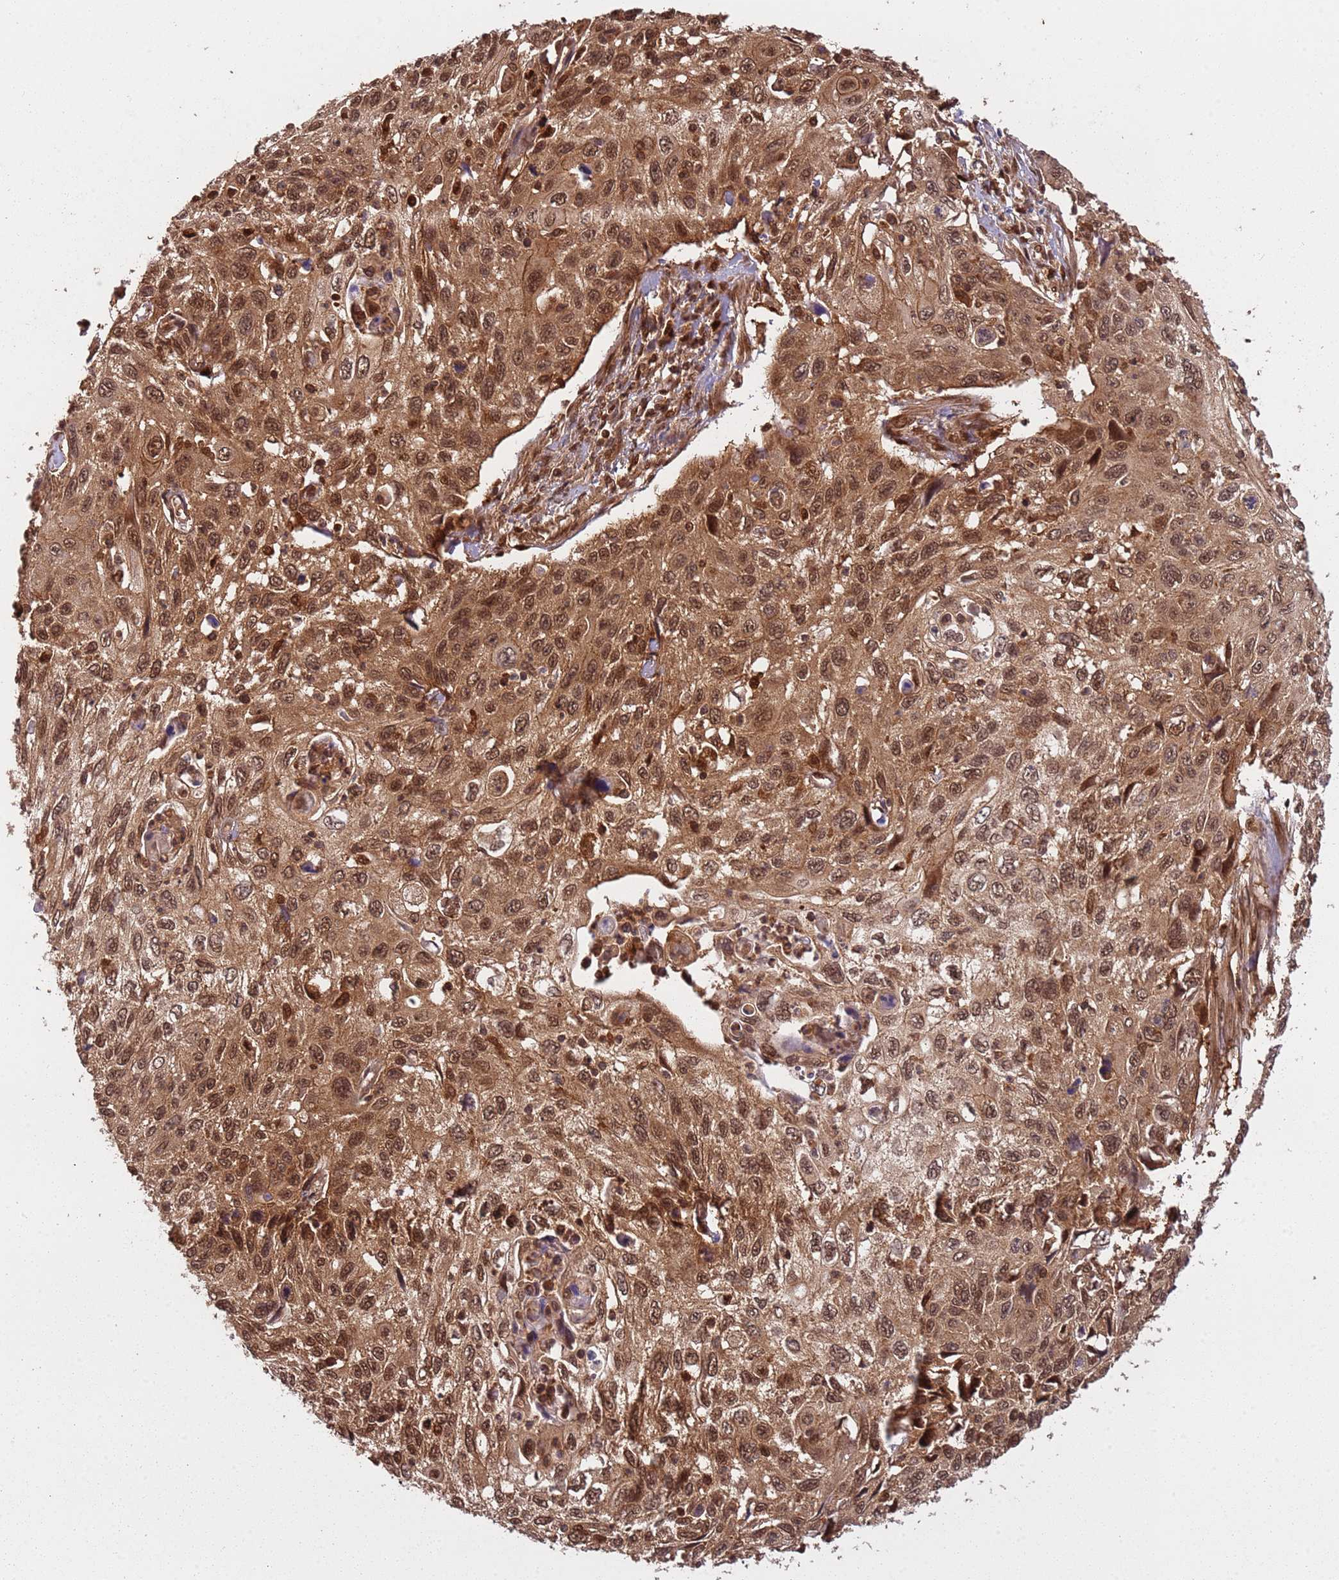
{"staining": {"intensity": "moderate", "quantity": ">75%", "location": "cytoplasmic/membranous,nuclear"}, "tissue": "cervical cancer", "cell_type": "Tumor cells", "image_type": "cancer", "snomed": [{"axis": "morphology", "description": "Squamous cell carcinoma, NOS"}, {"axis": "topography", "description": "Cervix"}], "caption": "Approximately >75% of tumor cells in human cervical cancer (squamous cell carcinoma) display moderate cytoplasmic/membranous and nuclear protein positivity as visualized by brown immunohistochemical staining.", "gene": "PGLS", "patient": {"sex": "female", "age": 70}}